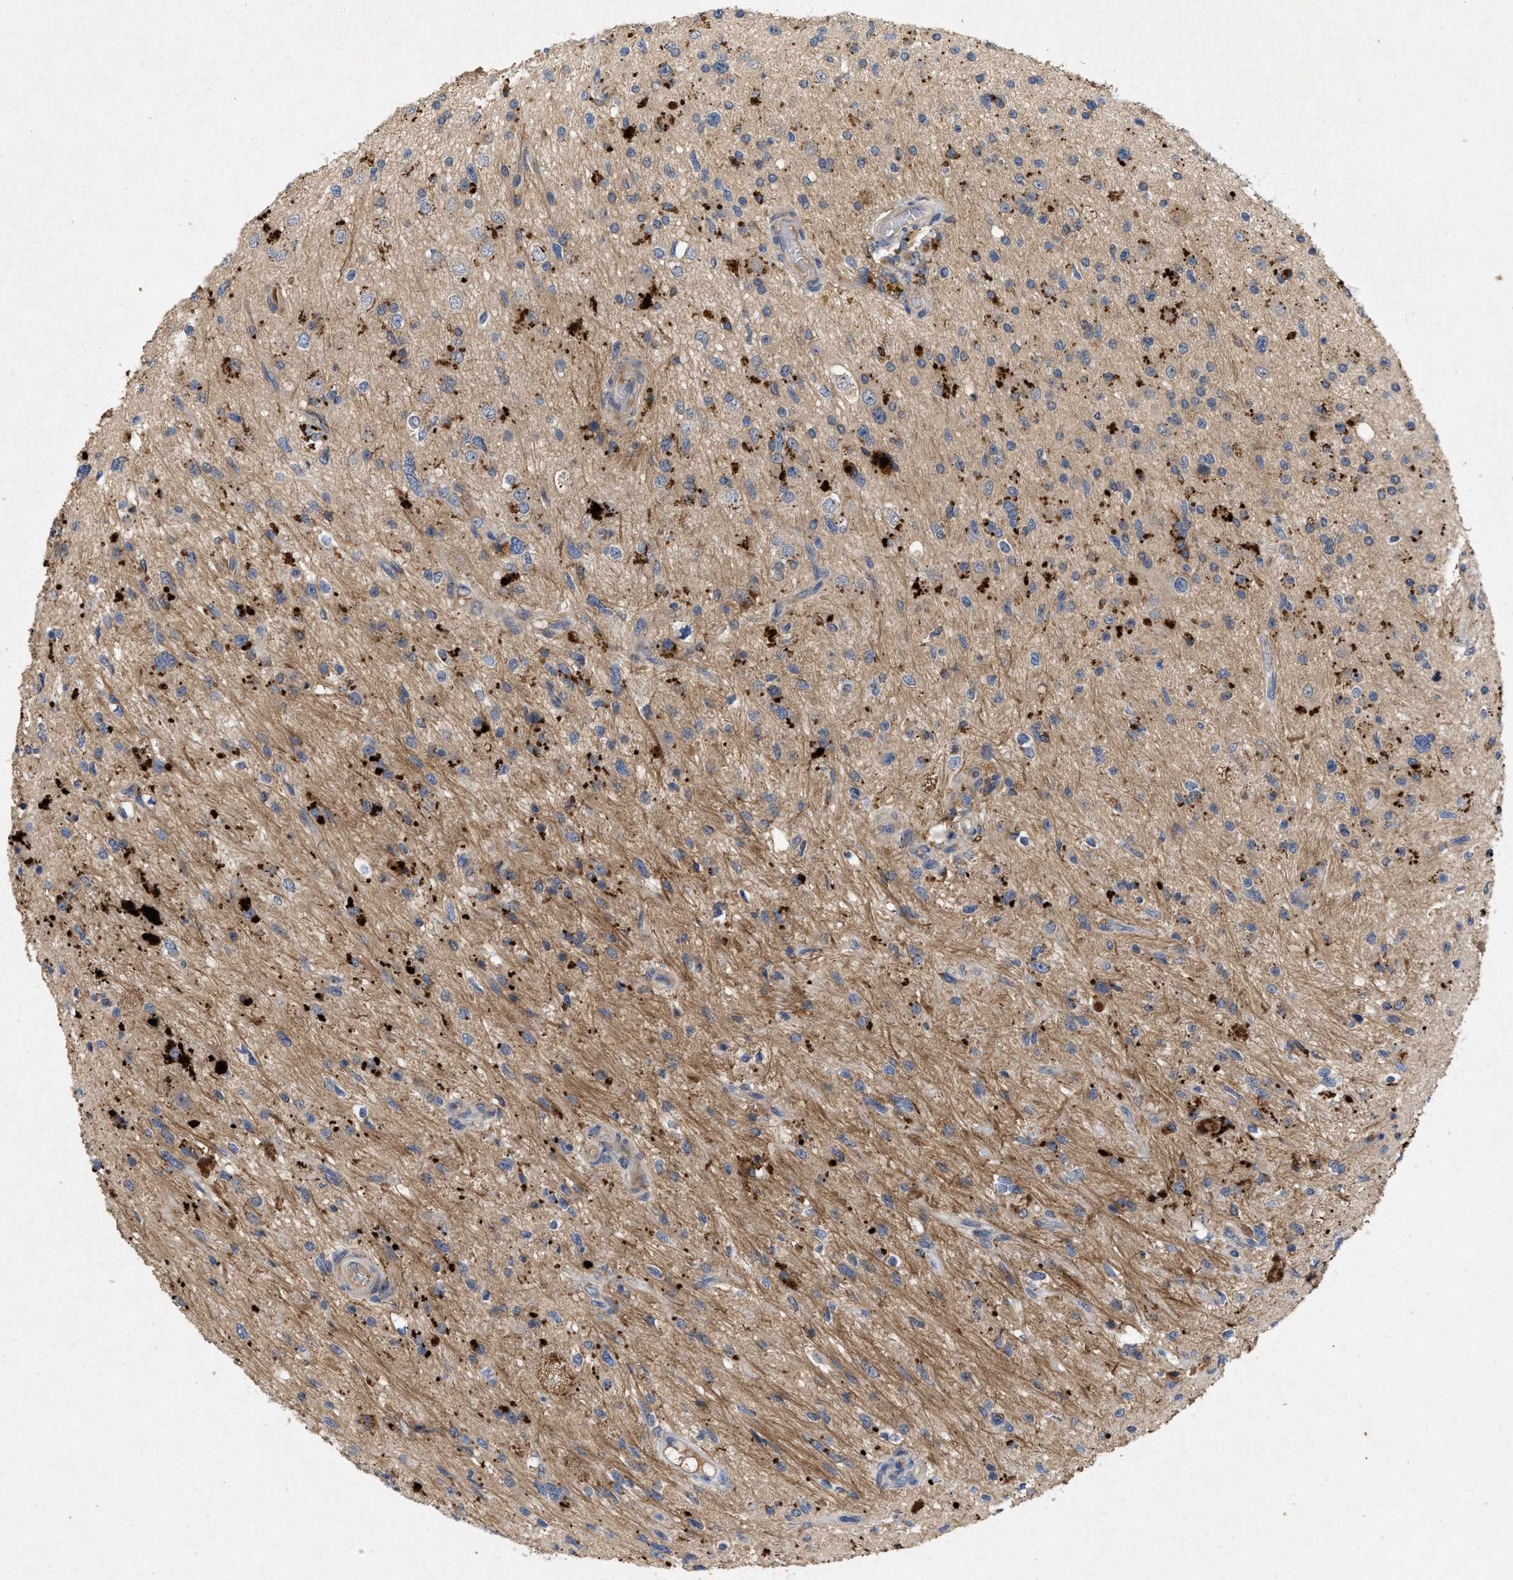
{"staining": {"intensity": "negative", "quantity": "none", "location": "none"}, "tissue": "glioma", "cell_type": "Tumor cells", "image_type": "cancer", "snomed": [{"axis": "morphology", "description": "Glioma, malignant, High grade"}, {"axis": "topography", "description": "Brain"}], "caption": "Glioma was stained to show a protein in brown. There is no significant positivity in tumor cells.", "gene": "LPAR2", "patient": {"sex": "male", "age": 33}}